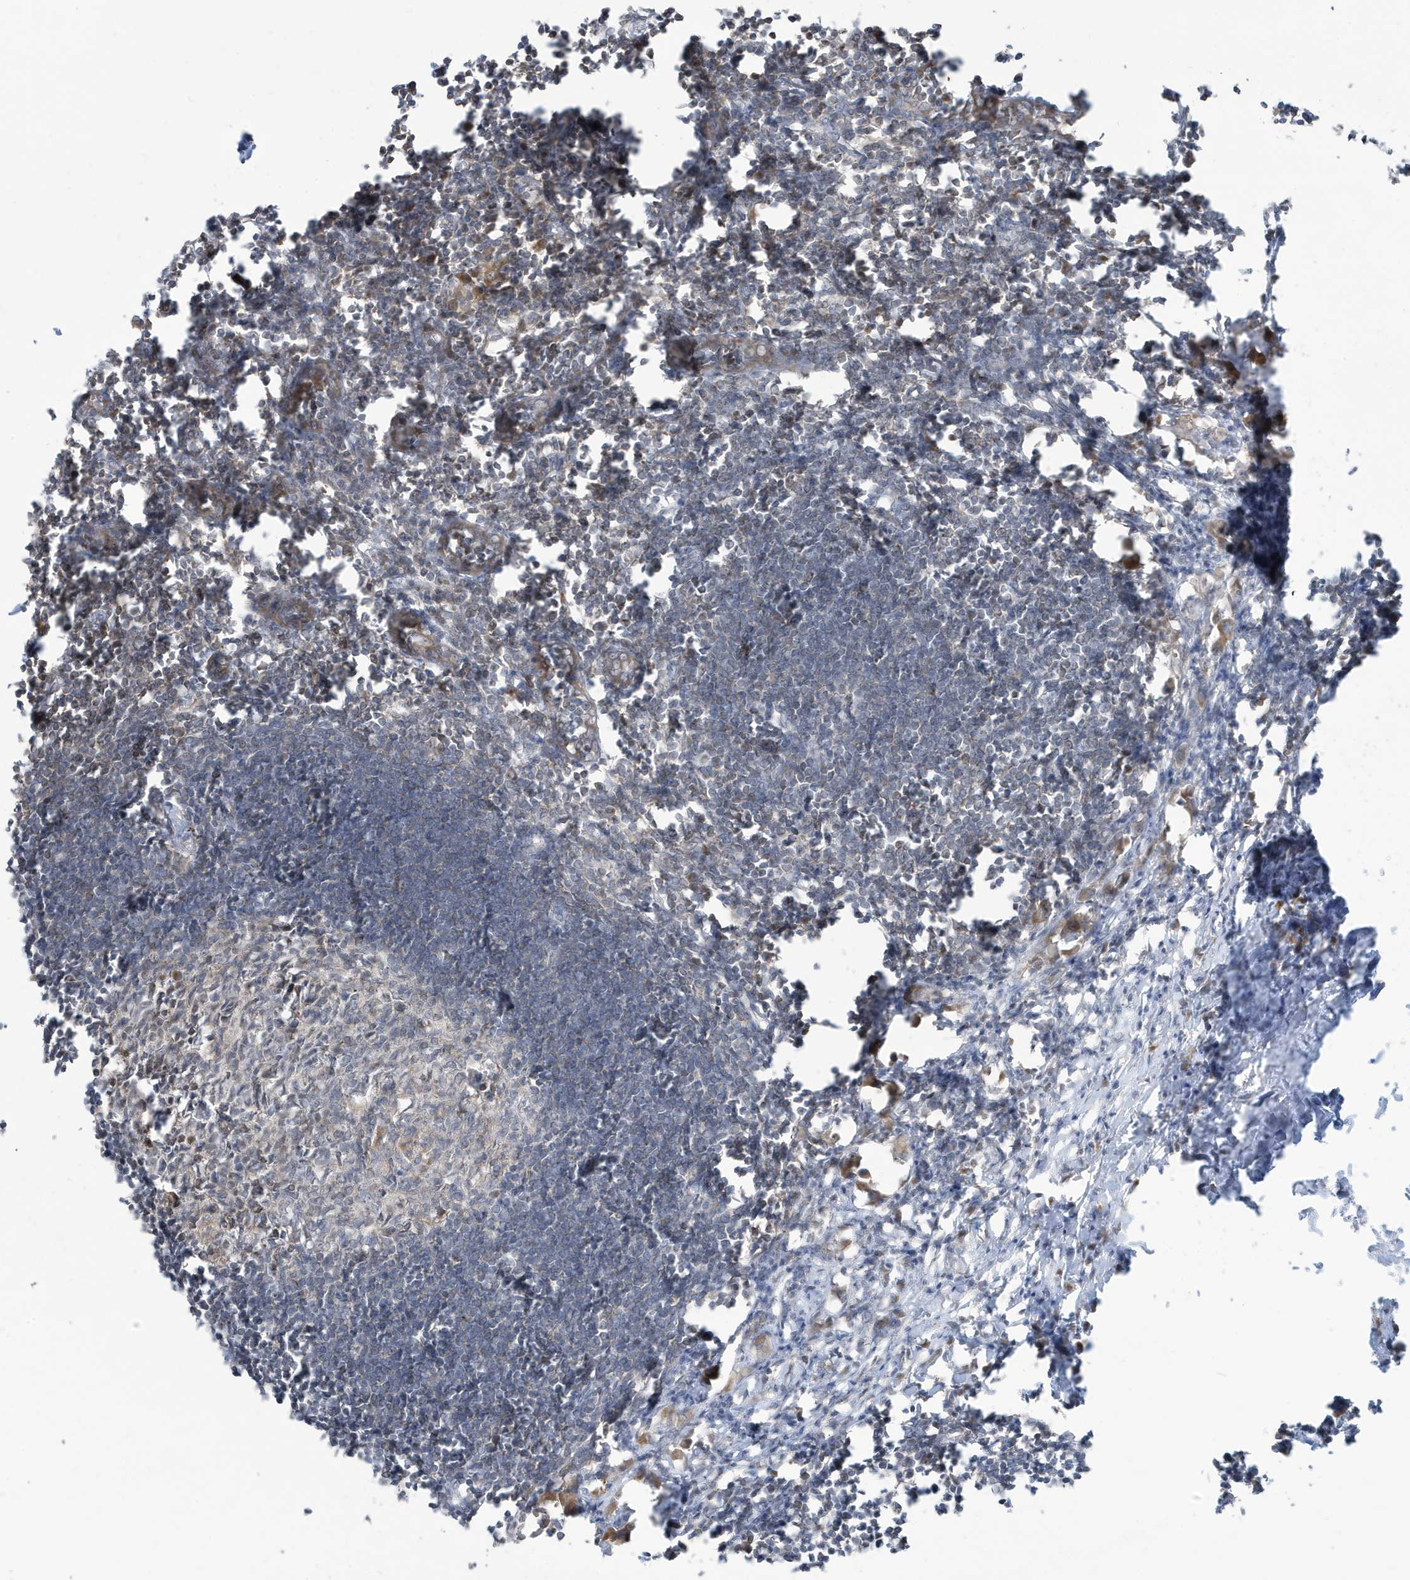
{"staining": {"intensity": "negative", "quantity": "none", "location": "none"}, "tissue": "lymph node", "cell_type": "Germinal center cells", "image_type": "normal", "snomed": [{"axis": "morphology", "description": "Normal tissue, NOS"}, {"axis": "morphology", "description": "Malignant melanoma, Metastatic site"}, {"axis": "topography", "description": "Lymph node"}], "caption": "IHC histopathology image of benign lymph node: lymph node stained with DAB reveals no significant protein staining in germinal center cells.", "gene": "PRRT3", "patient": {"sex": "male", "age": 41}}